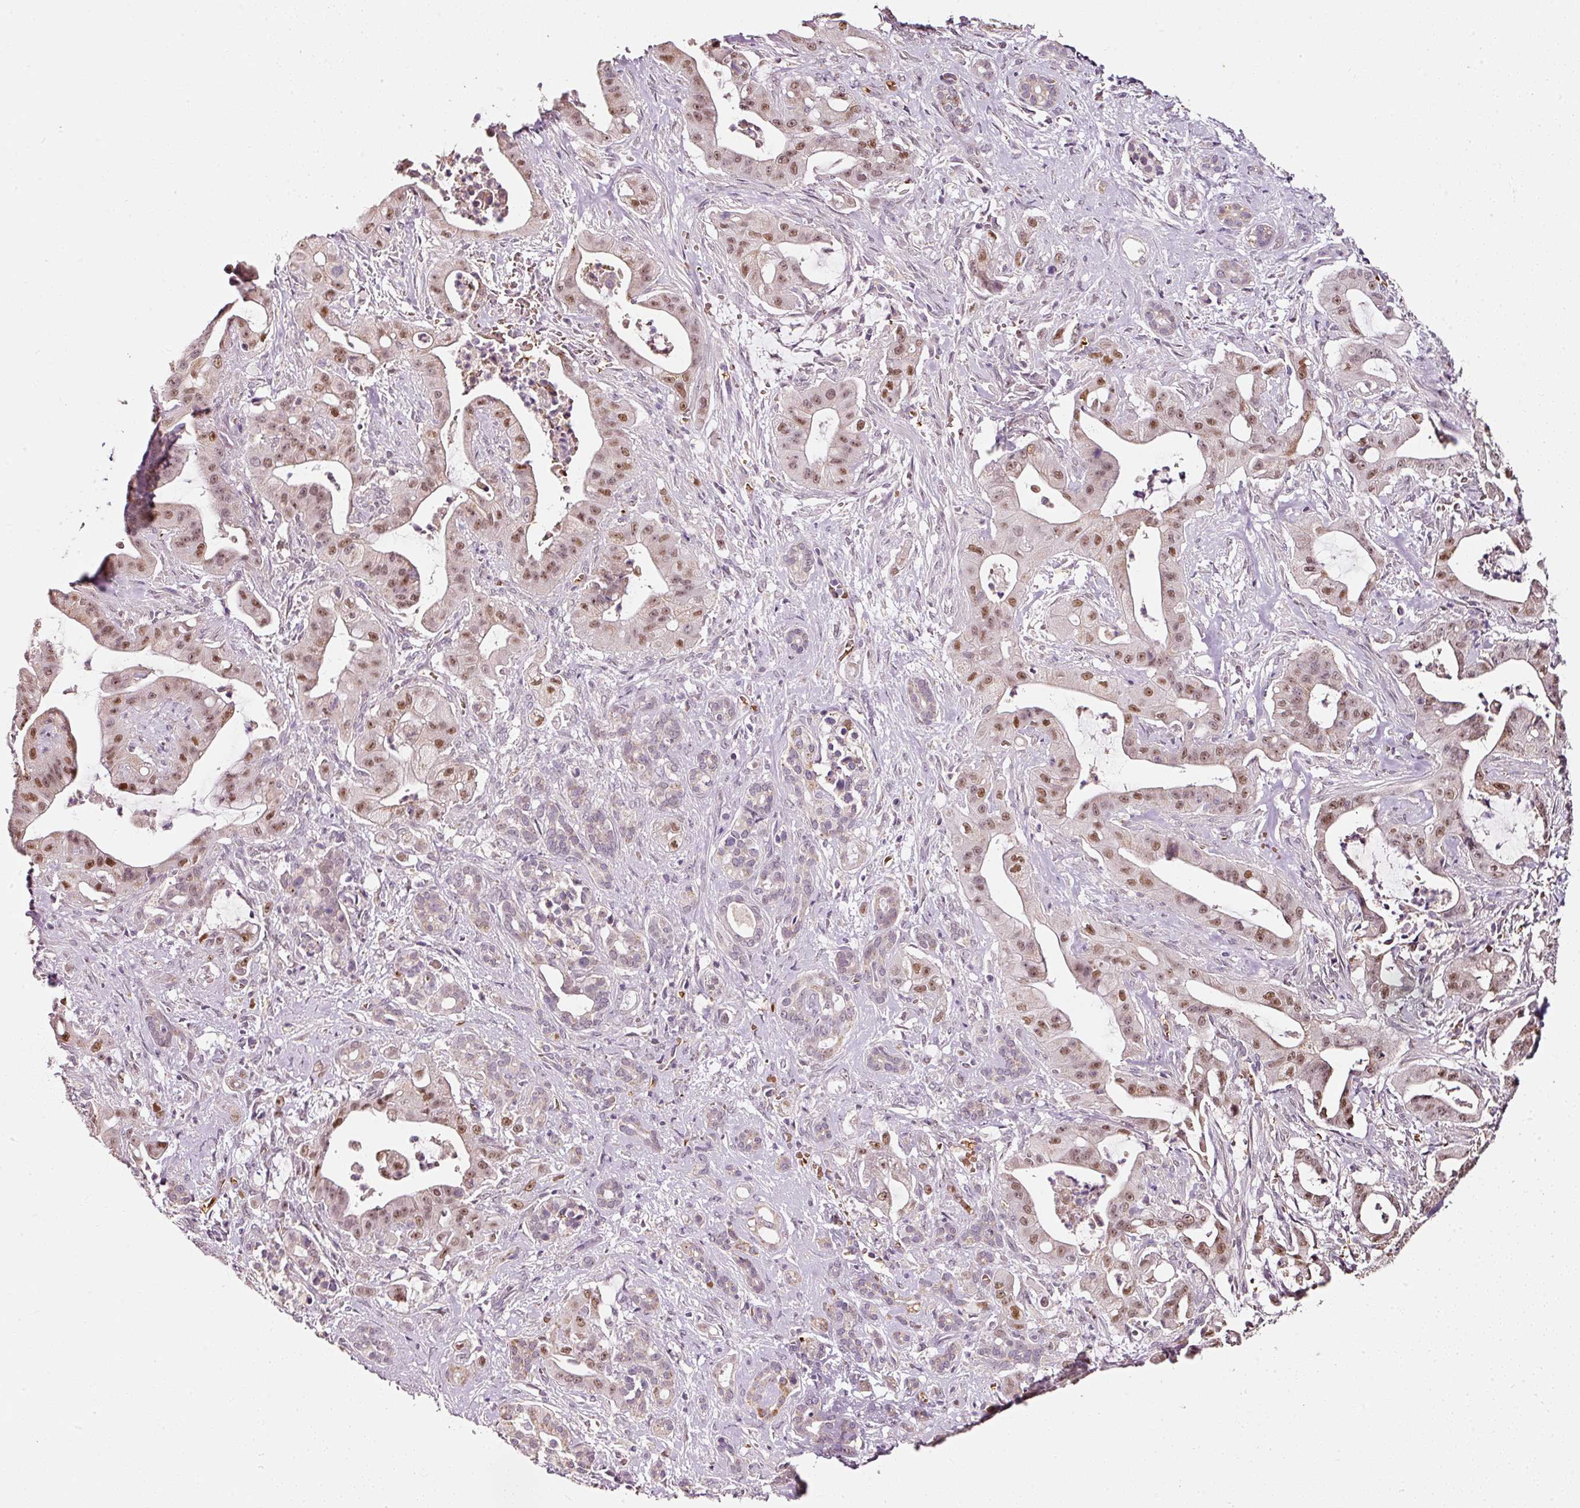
{"staining": {"intensity": "moderate", "quantity": ">75%", "location": "nuclear"}, "tissue": "pancreatic cancer", "cell_type": "Tumor cells", "image_type": "cancer", "snomed": [{"axis": "morphology", "description": "Adenocarcinoma, NOS"}, {"axis": "topography", "description": "Pancreas"}], "caption": "Tumor cells exhibit medium levels of moderate nuclear expression in about >75% of cells in human pancreatic cancer.", "gene": "ZNF460", "patient": {"sex": "male", "age": 57}}